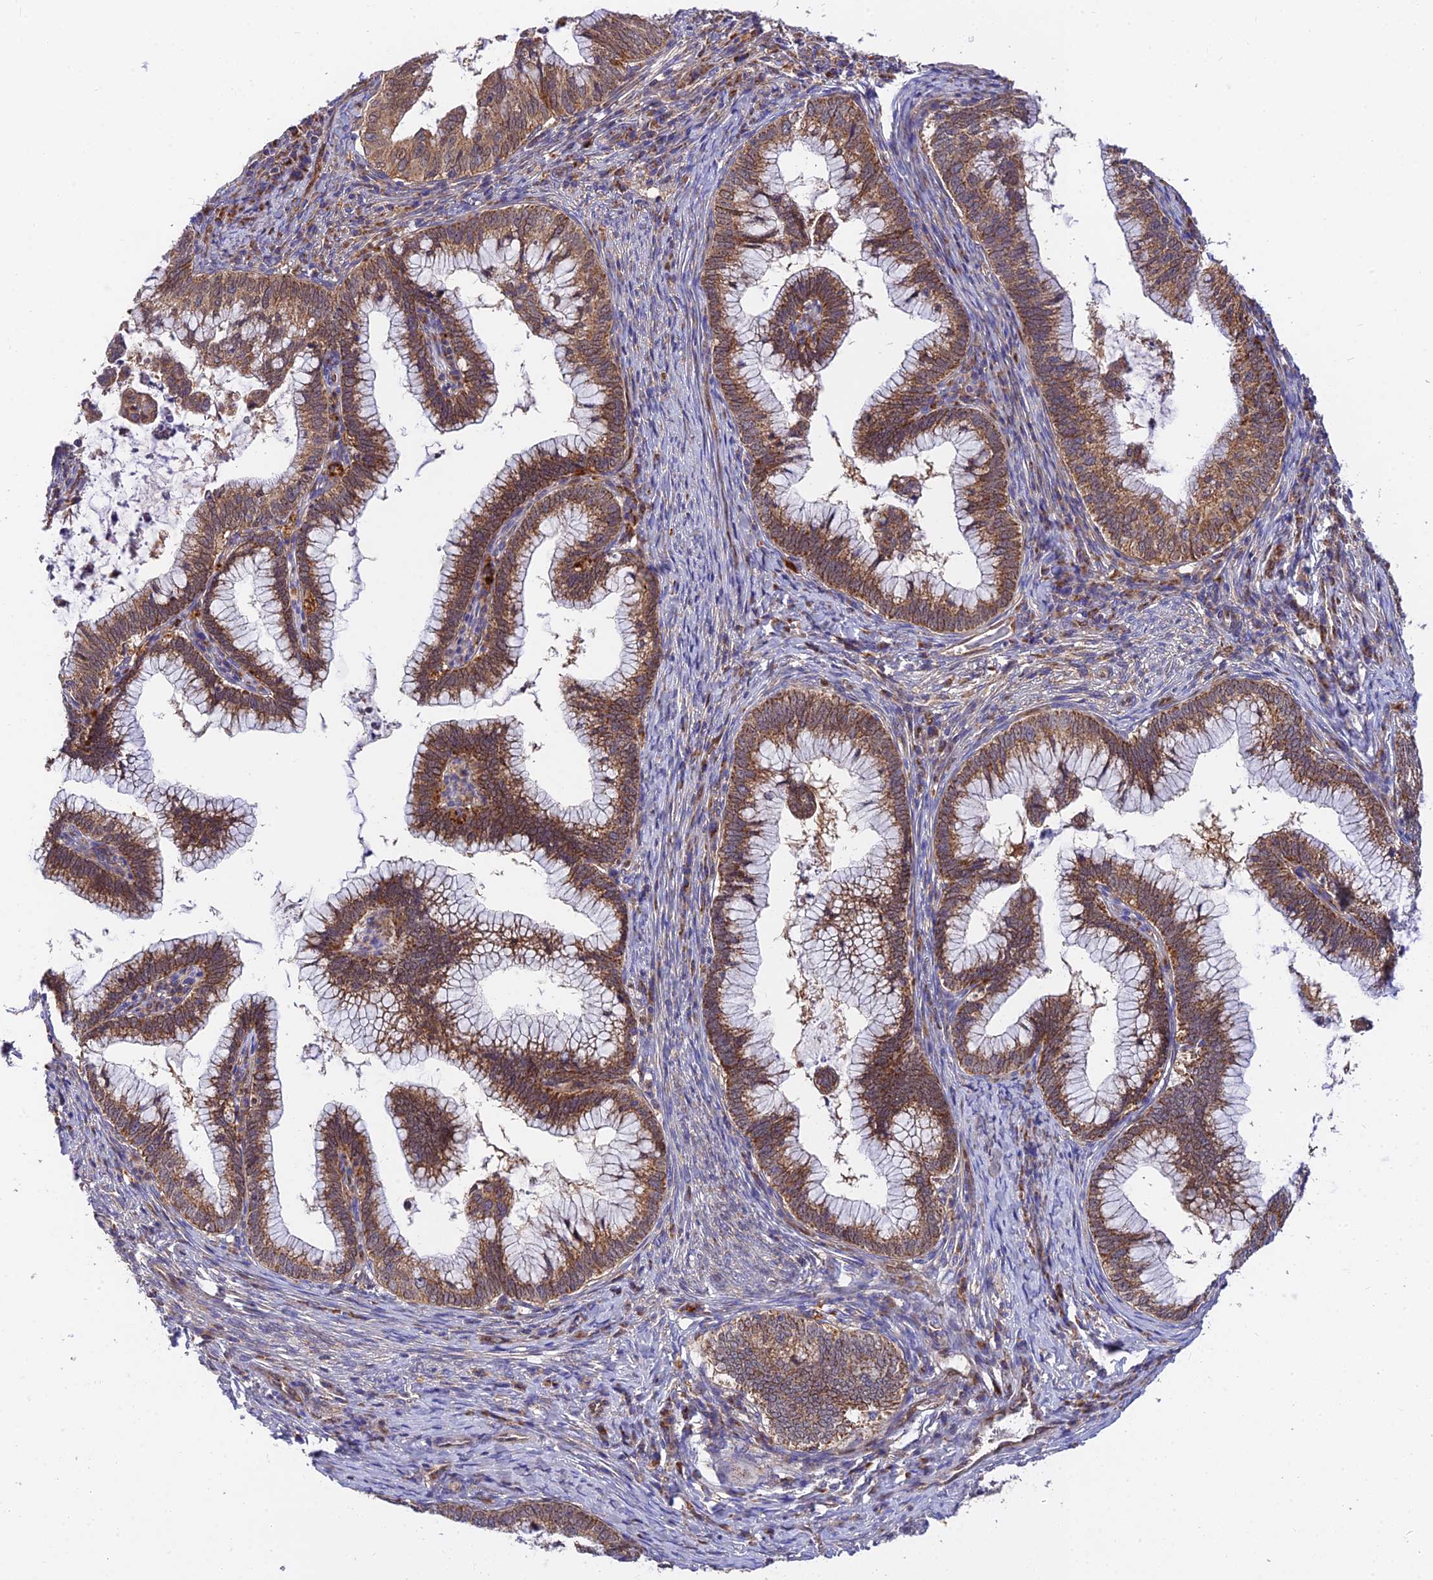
{"staining": {"intensity": "moderate", "quantity": ">75%", "location": "cytoplasmic/membranous"}, "tissue": "cervical cancer", "cell_type": "Tumor cells", "image_type": "cancer", "snomed": [{"axis": "morphology", "description": "Adenocarcinoma, NOS"}, {"axis": "topography", "description": "Cervix"}], "caption": "This is an image of immunohistochemistry staining of adenocarcinoma (cervical), which shows moderate staining in the cytoplasmic/membranous of tumor cells.", "gene": "PODNL1", "patient": {"sex": "female", "age": 36}}